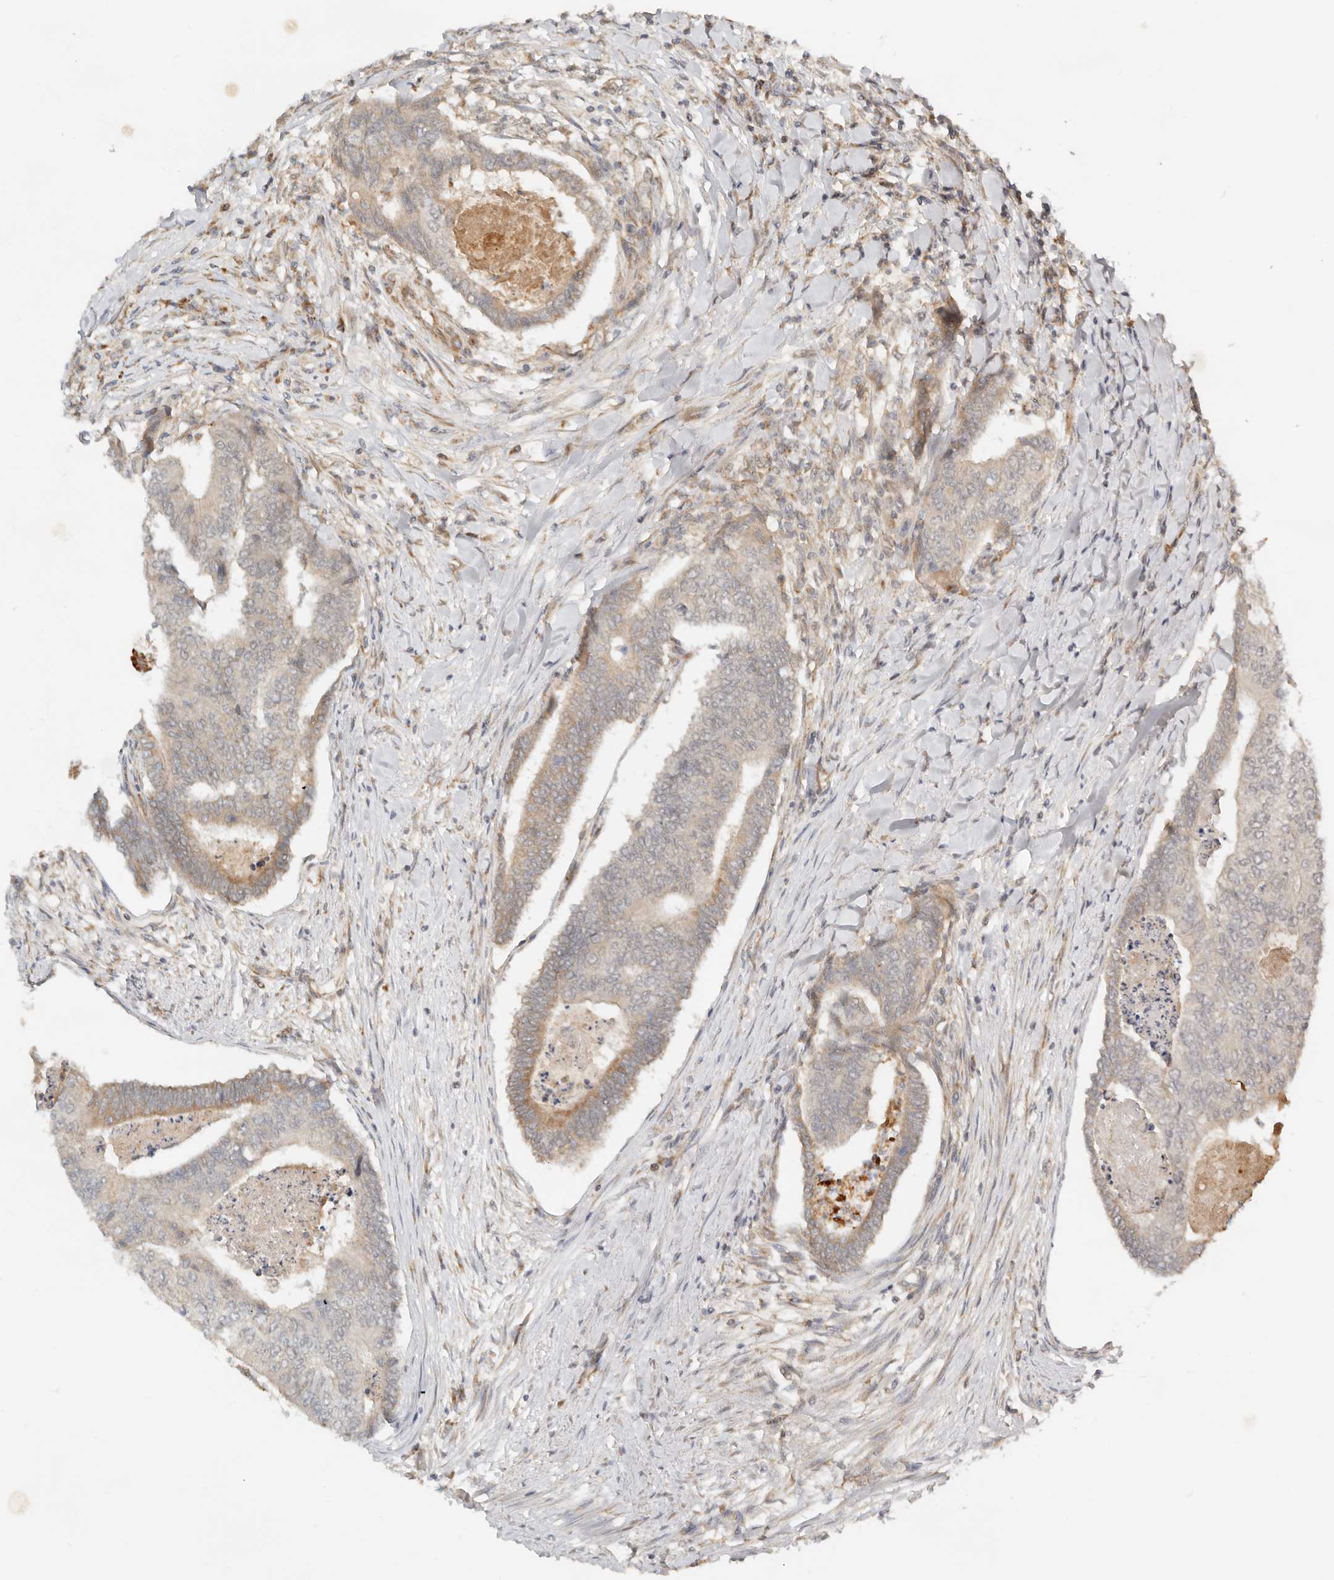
{"staining": {"intensity": "moderate", "quantity": "<25%", "location": "cytoplasmic/membranous"}, "tissue": "colorectal cancer", "cell_type": "Tumor cells", "image_type": "cancer", "snomed": [{"axis": "morphology", "description": "Adenocarcinoma, NOS"}, {"axis": "topography", "description": "Colon"}], "caption": "A low amount of moderate cytoplasmic/membranous positivity is present in about <25% of tumor cells in colorectal cancer tissue.", "gene": "BAALC", "patient": {"sex": "female", "age": 67}}